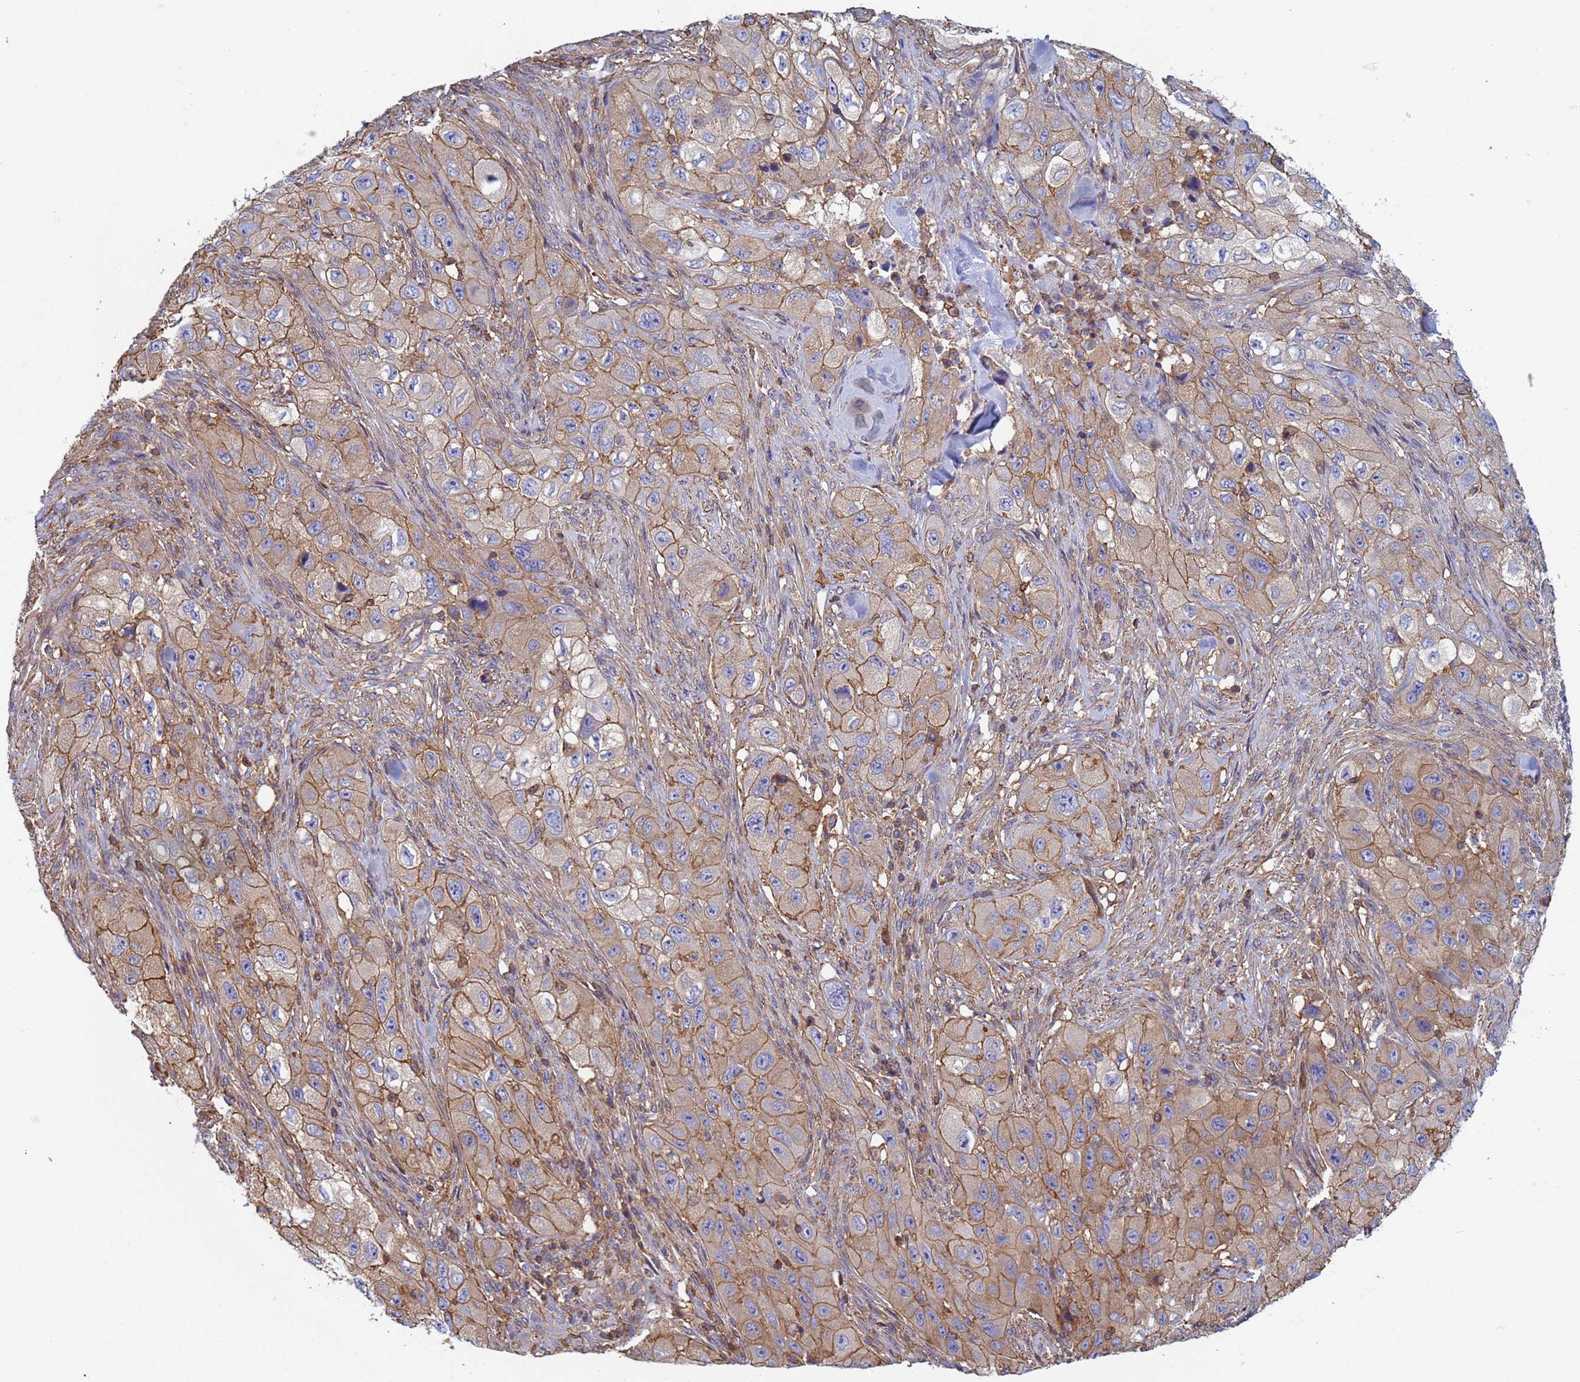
{"staining": {"intensity": "moderate", "quantity": ">75%", "location": "cytoplasmic/membranous"}, "tissue": "skin cancer", "cell_type": "Tumor cells", "image_type": "cancer", "snomed": [{"axis": "morphology", "description": "Squamous cell carcinoma, NOS"}, {"axis": "topography", "description": "Skin"}, {"axis": "topography", "description": "Subcutis"}], "caption": "Skin squamous cell carcinoma stained for a protein (brown) reveals moderate cytoplasmic/membranous positive positivity in approximately >75% of tumor cells.", "gene": "ZNG1B", "patient": {"sex": "male", "age": 73}}